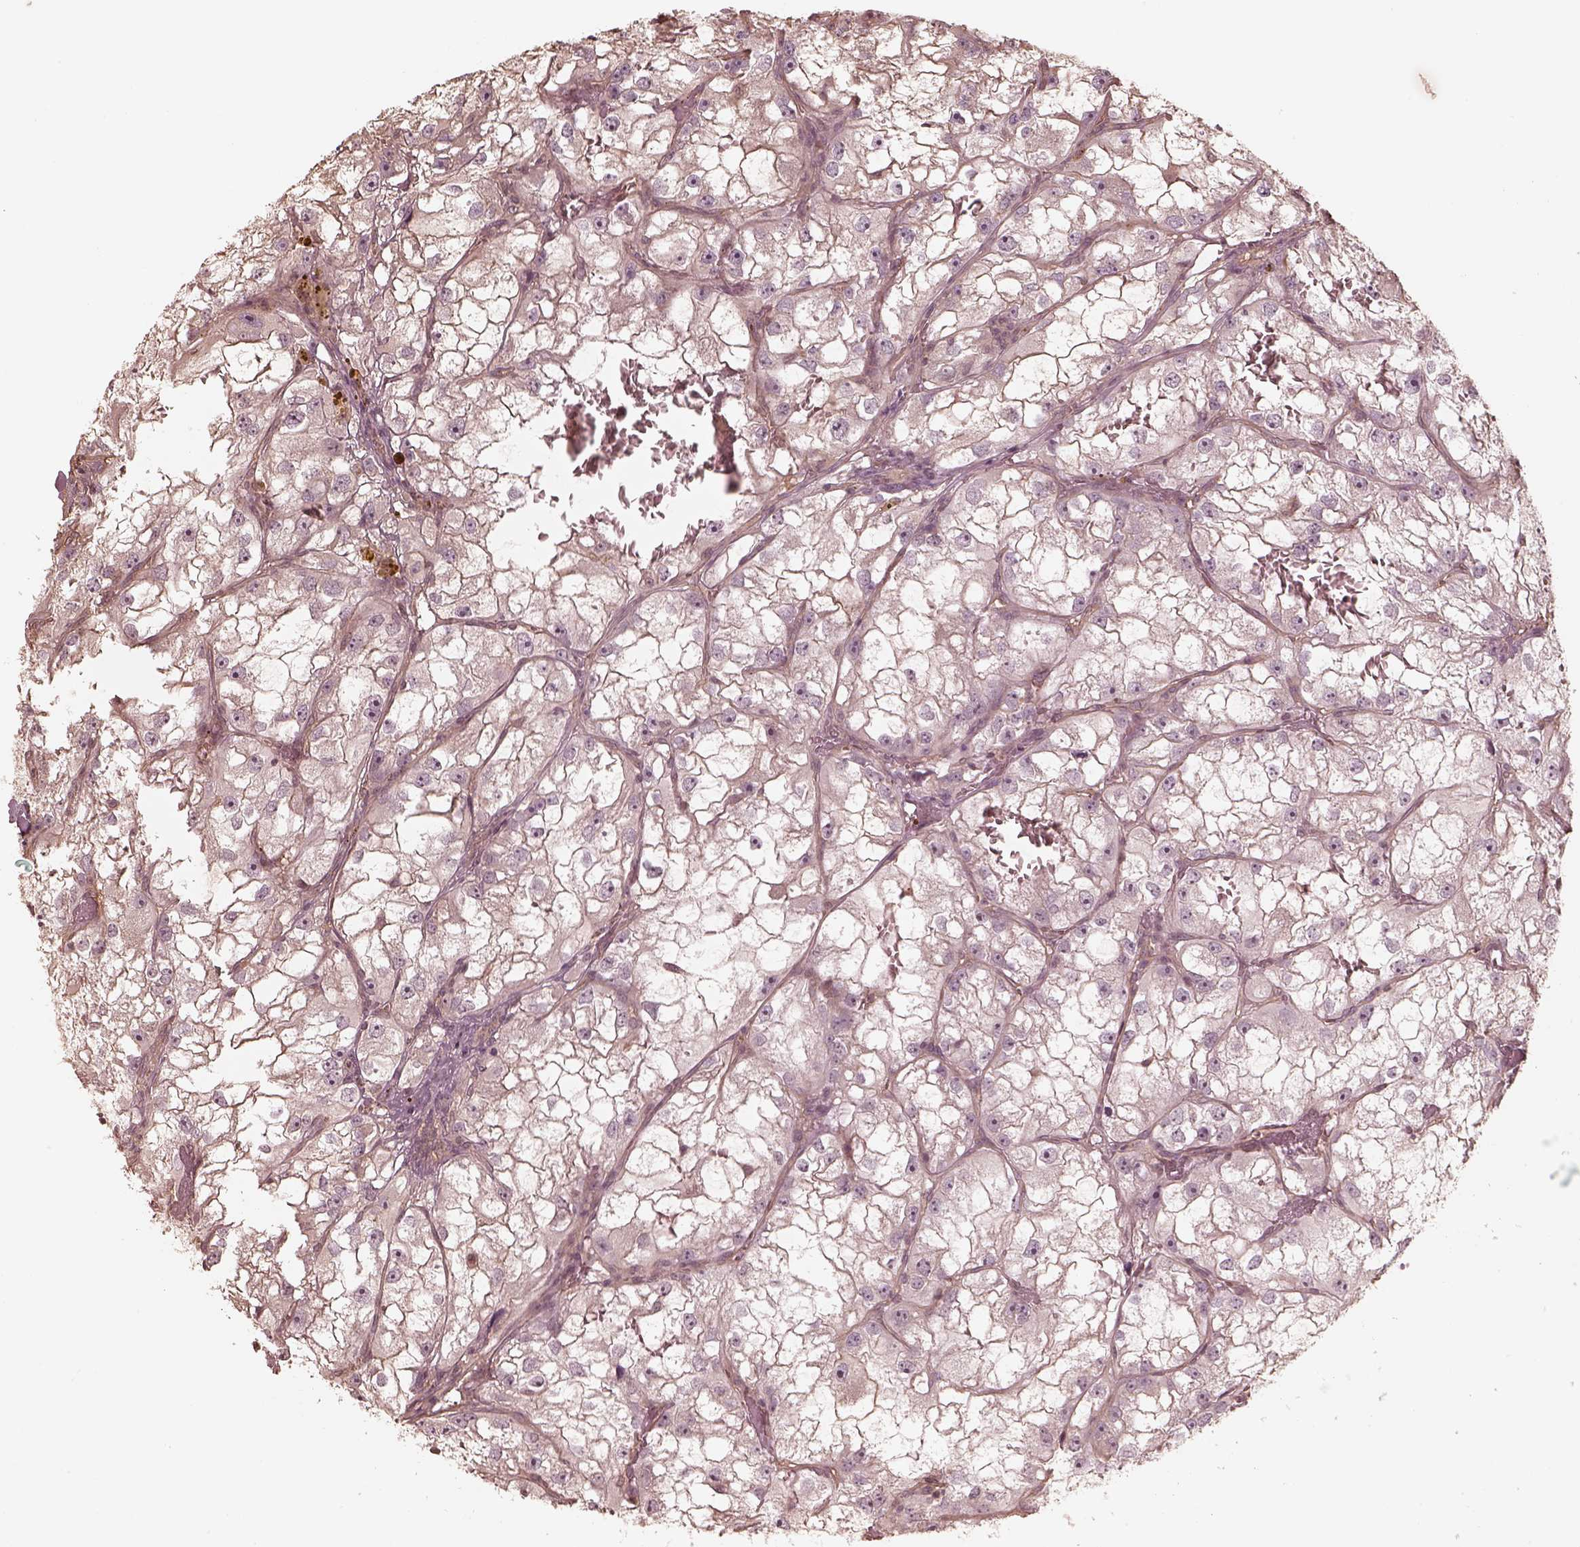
{"staining": {"intensity": "negative", "quantity": "none", "location": "none"}, "tissue": "renal cancer", "cell_type": "Tumor cells", "image_type": "cancer", "snomed": [{"axis": "morphology", "description": "Adenocarcinoma, NOS"}, {"axis": "topography", "description": "Kidney"}], "caption": "High magnification brightfield microscopy of renal cancer stained with DAB (3,3'-diaminobenzidine) (brown) and counterstained with hematoxylin (blue): tumor cells show no significant staining.", "gene": "KIF5C", "patient": {"sex": "male", "age": 59}}